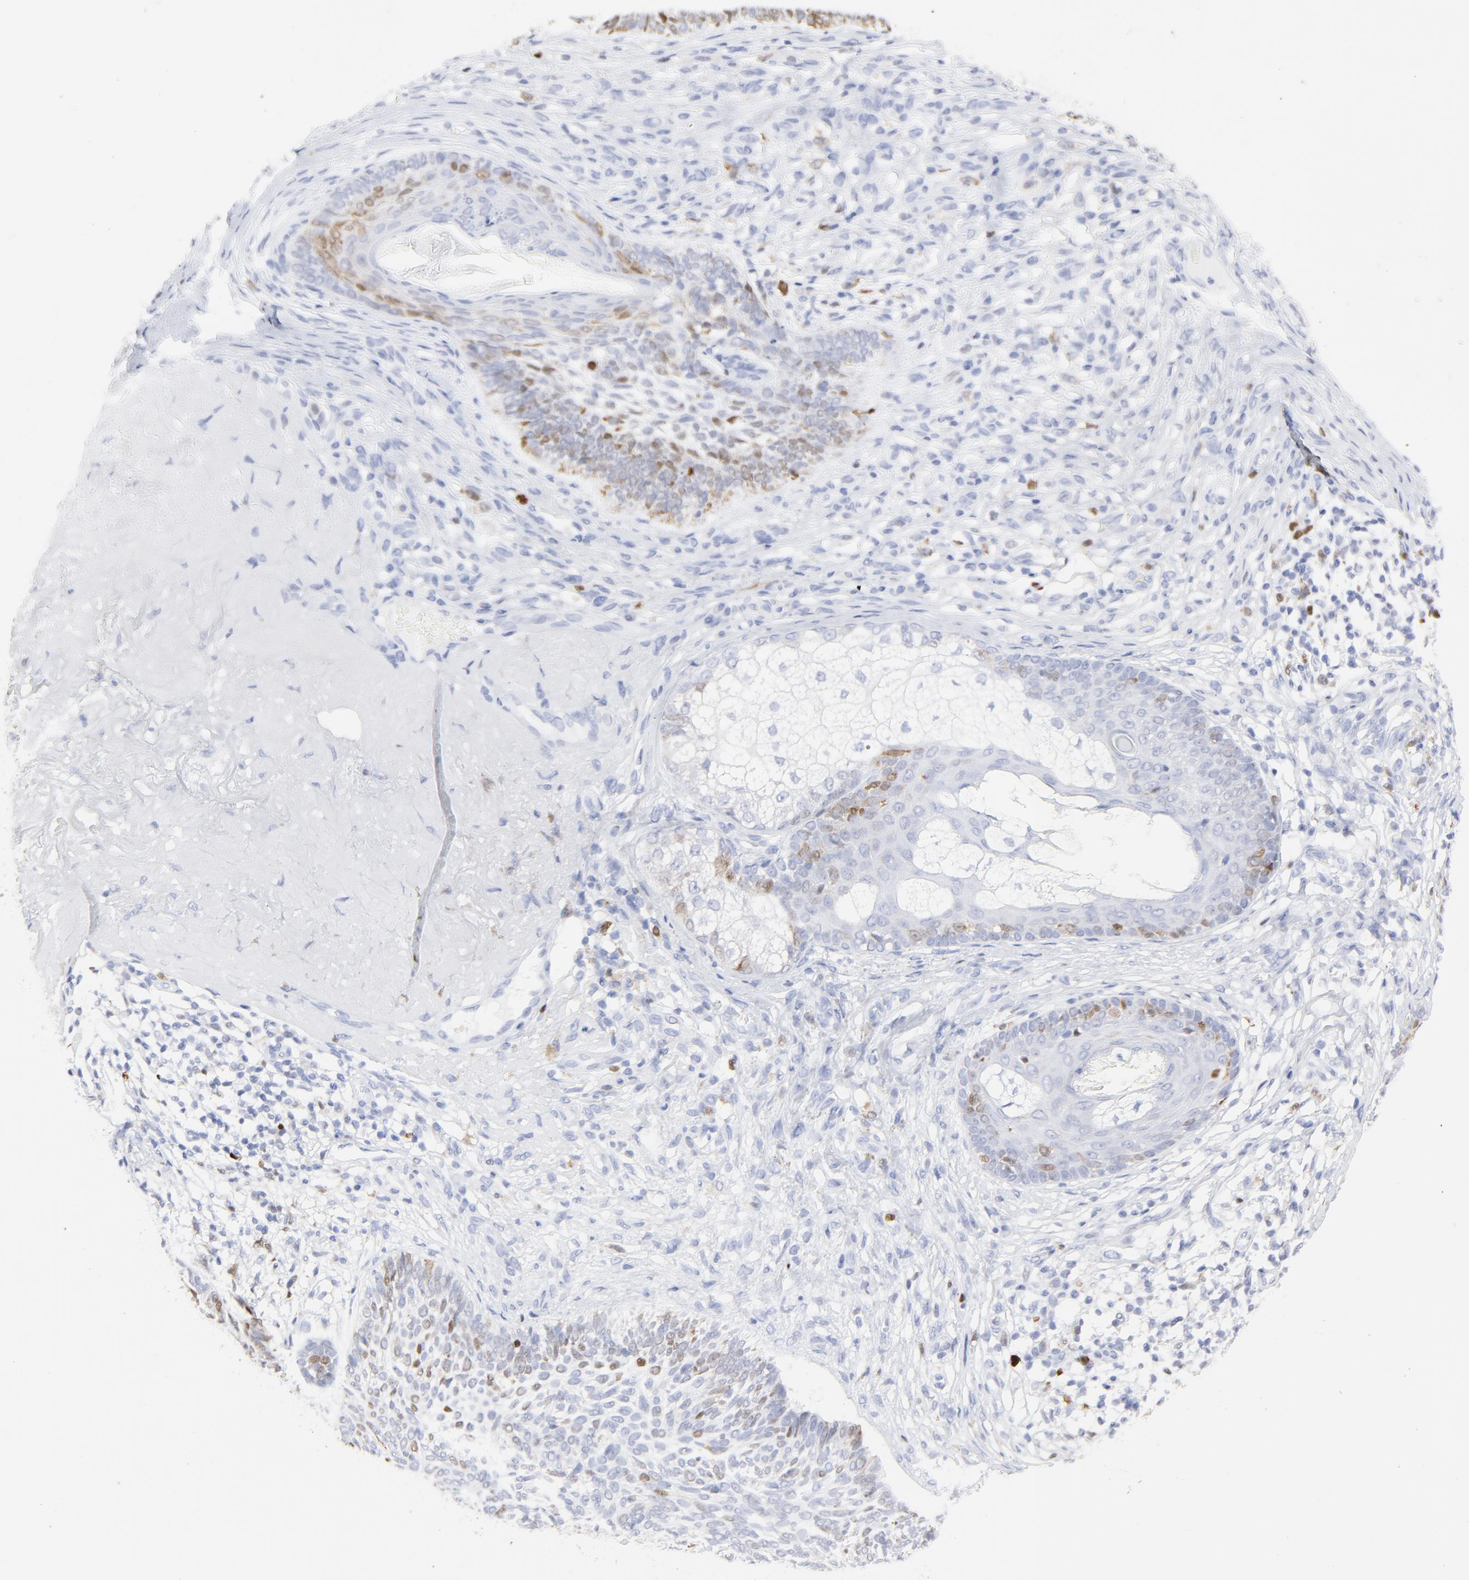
{"staining": {"intensity": "moderate", "quantity": "<25%", "location": "cytoplasmic/membranous,nuclear"}, "tissue": "skin cancer", "cell_type": "Tumor cells", "image_type": "cancer", "snomed": [{"axis": "morphology", "description": "Basal cell carcinoma"}, {"axis": "topography", "description": "Skin"}], "caption": "A photomicrograph of skin cancer (basal cell carcinoma) stained for a protein demonstrates moderate cytoplasmic/membranous and nuclear brown staining in tumor cells.", "gene": "NCAPH", "patient": {"sex": "male", "age": 74}}